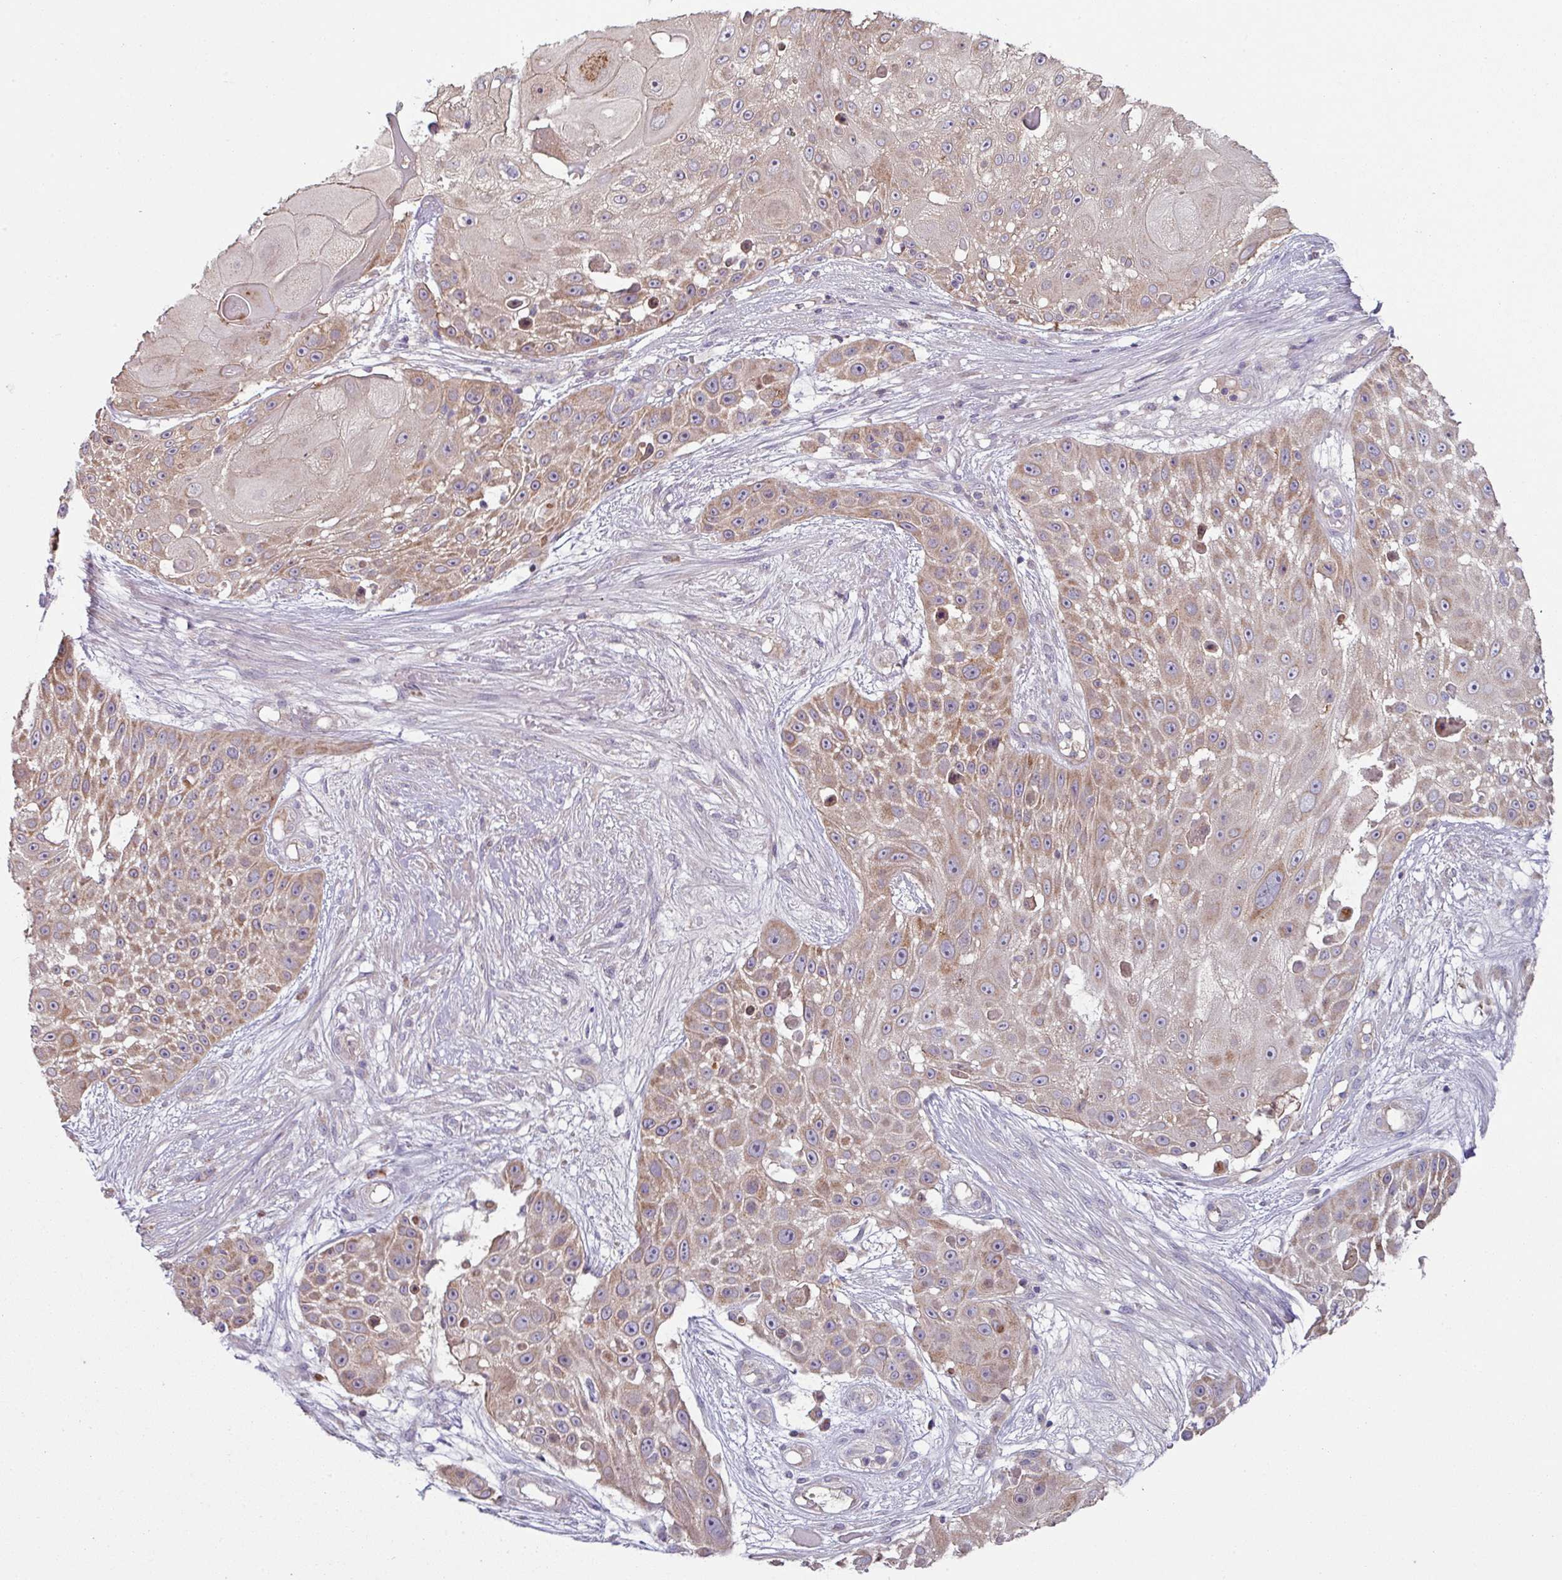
{"staining": {"intensity": "moderate", "quantity": ">75%", "location": "cytoplasmic/membranous"}, "tissue": "skin cancer", "cell_type": "Tumor cells", "image_type": "cancer", "snomed": [{"axis": "morphology", "description": "Squamous cell carcinoma, NOS"}, {"axis": "topography", "description": "Skin"}], "caption": "Brown immunohistochemical staining in human skin cancer (squamous cell carcinoma) demonstrates moderate cytoplasmic/membranous staining in approximately >75% of tumor cells.", "gene": "LRRC9", "patient": {"sex": "female", "age": 86}}